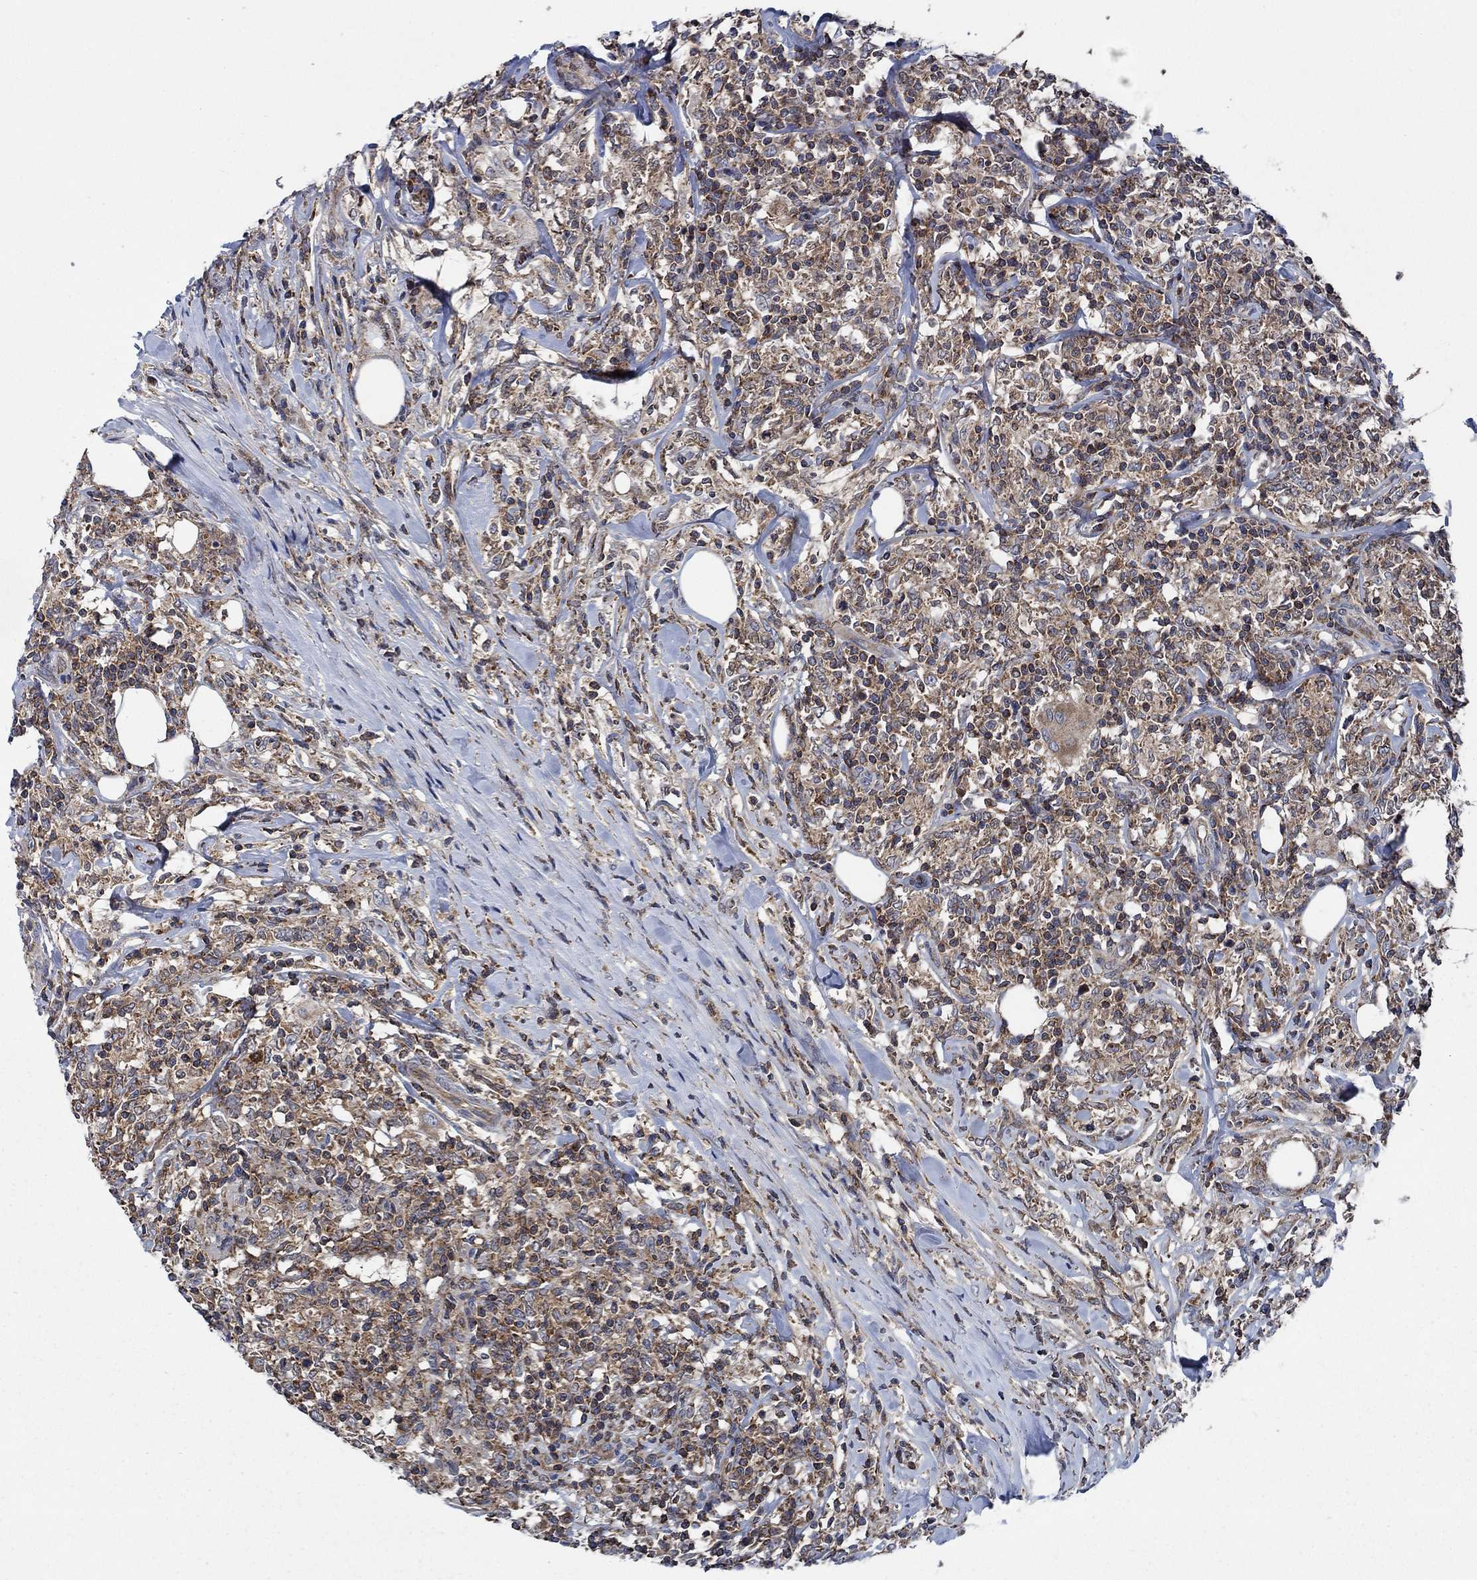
{"staining": {"intensity": "weak", "quantity": ">75%", "location": "cytoplasmic/membranous"}, "tissue": "lymphoma", "cell_type": "Tumor cells", "image_type": "cancer", "snomed": [{"axis": "morphology", "description": "Malignant lymphoma, non-Hodgkin's type, High grade"}, {"axis": "topography", "description": "Lymph node"}], "caption": "Immunohistochemistry photomicrograph of neoplastic tissue: lymphoma stained using IHC reveals low levels of weak protein expression localized specifically in the cytoplasmic/membranous of tumor cells, appearing as a cytoplasmic/membranous brown color.", "gene": "STXBP6", "patient": {"sex": "female", "age": 84}}